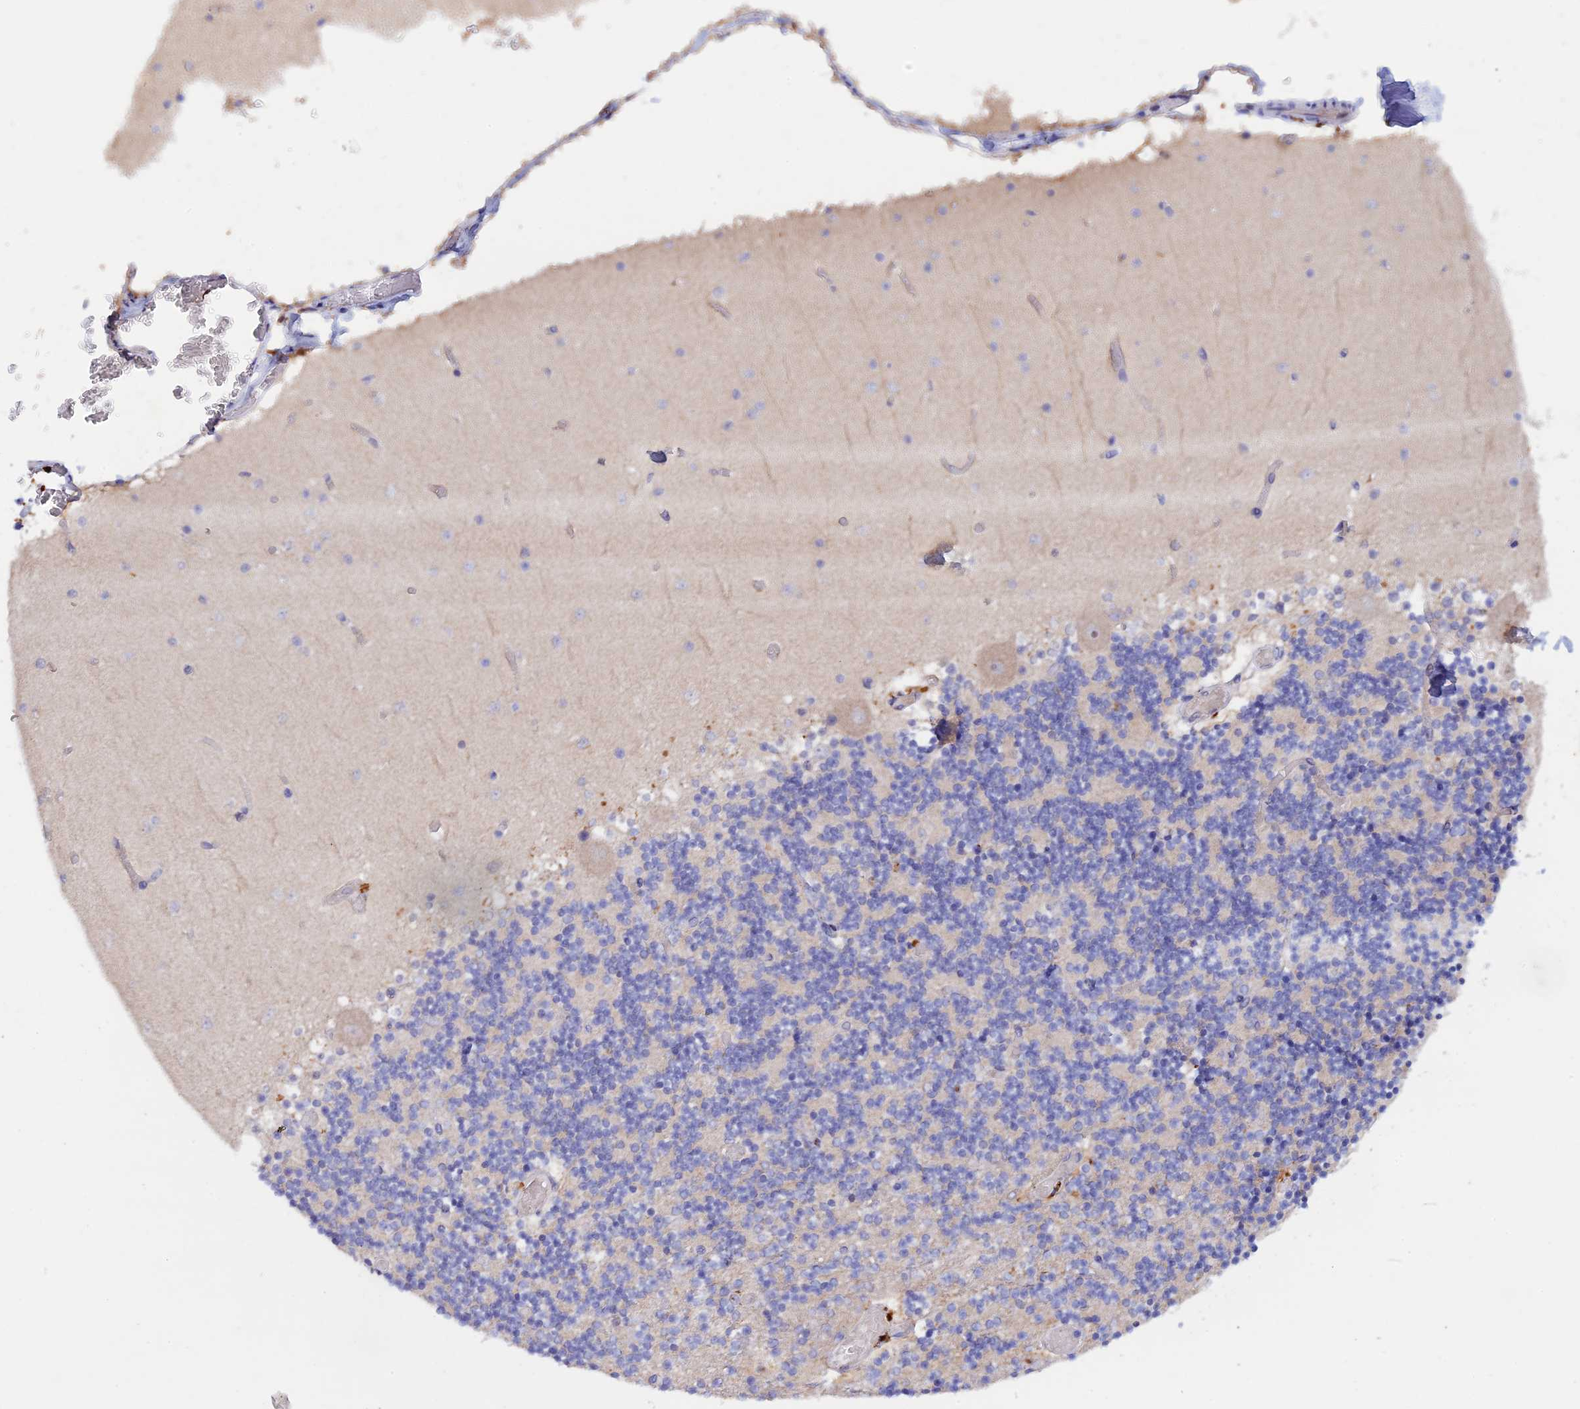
{"staining": {"intensity": "negative", "quantity": "none", "location": "none"}, "tissue": "cerebellum", "cell_type": "Cells in granular layer", "image_type": "normal", "snomed": [{"axis": "morphology", "description": "Normal tissue, NOS"}, {"axis": "topography", "description": "Cerebellum"}], "caption": "IHC of normal cerebellum exhibits no expression in cells in granular layer.", "gene": "GK5", "patient": {"sex": "female", "age": 28}}